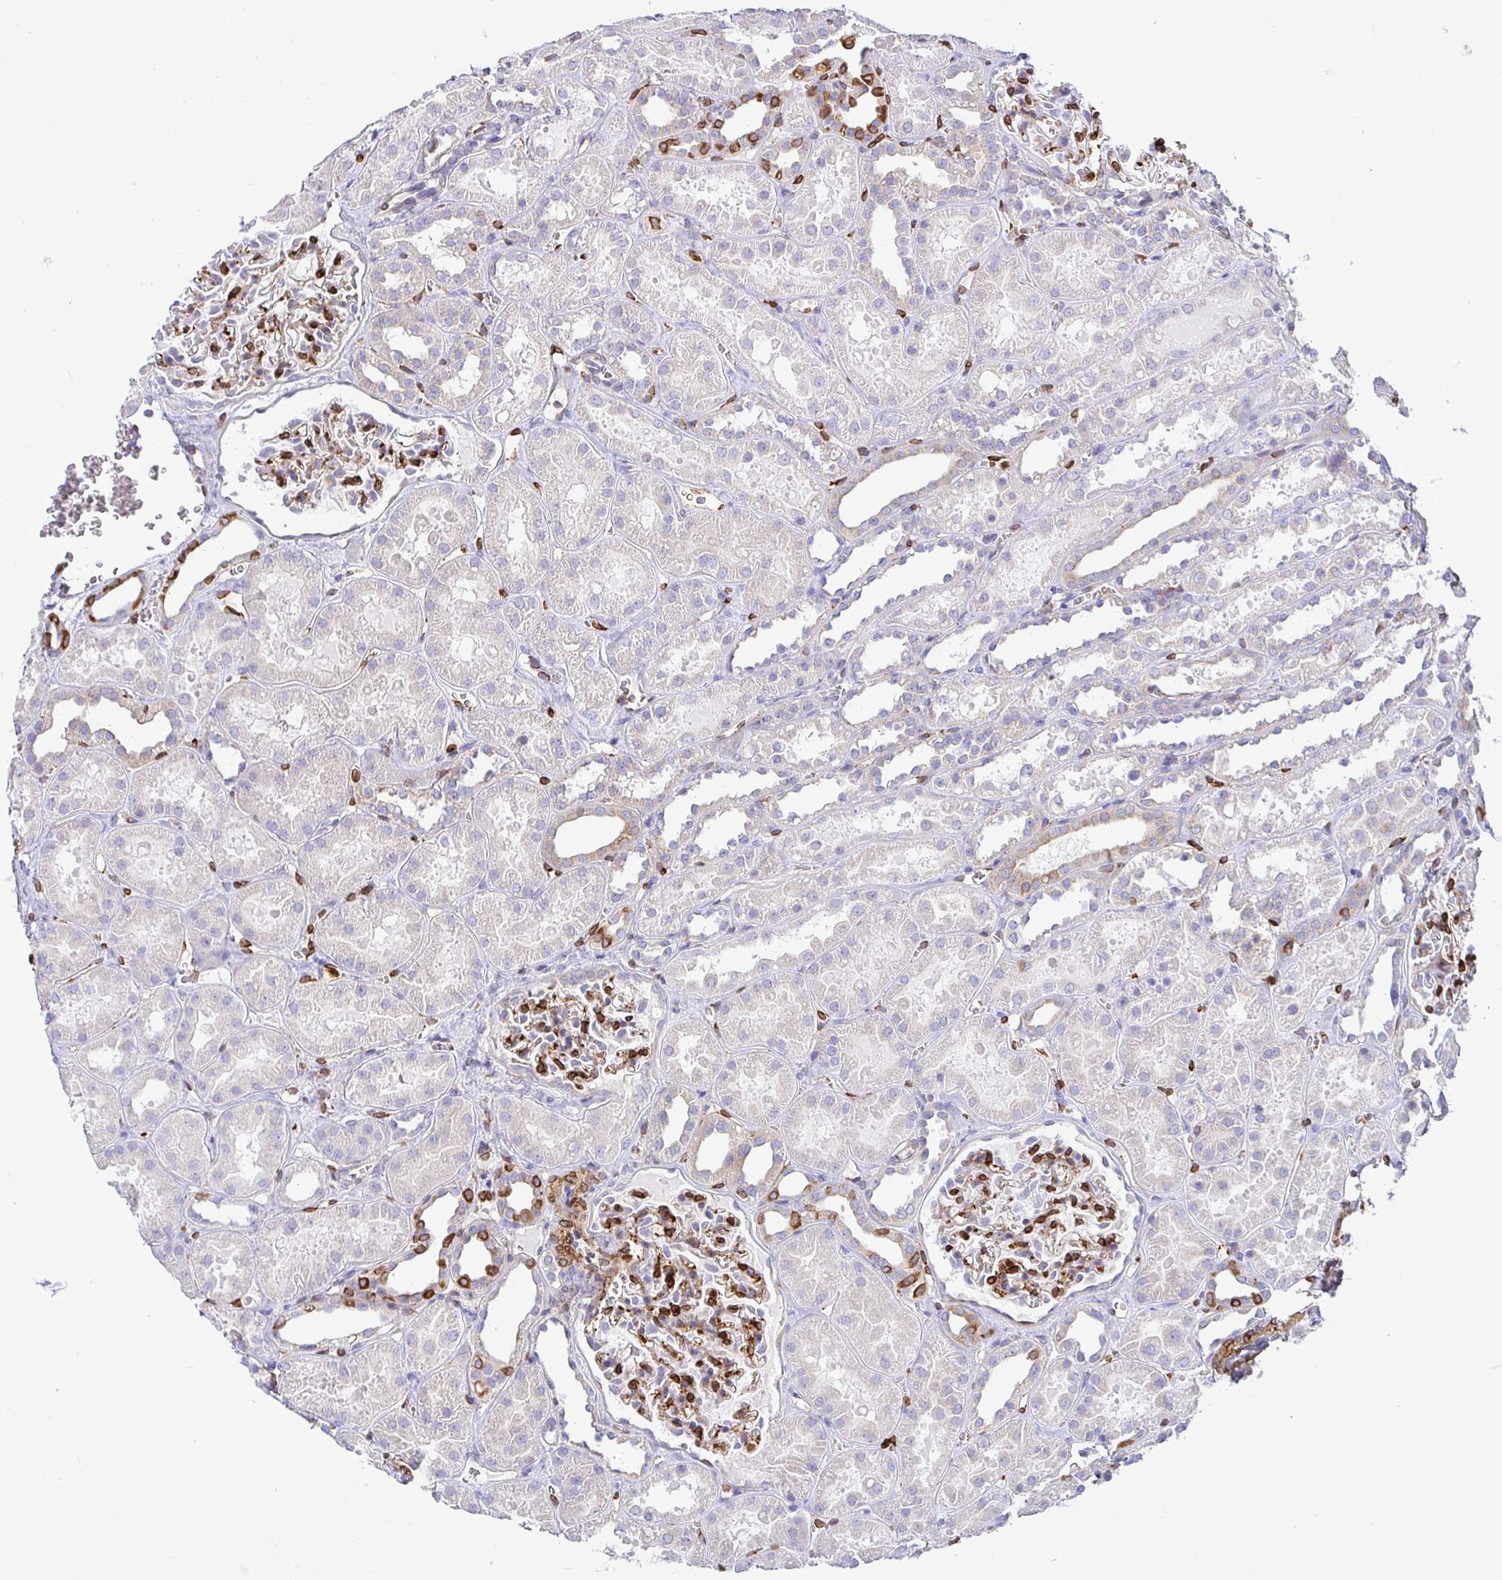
{"staining": {"intensity": "strong", "quantity": "25%-75%", "location": "cytoplasmic/membranous"}, "tissue": "kidney", "cell_type": "Cells in glomeruli", "image_type": "normal", "snomed": [{"axis": "morphology", "description": "Normal tissue, NOS"}, {"axis": "topography", "description": "Kidney"}], "caption": "Immunohistochemical staining of normal human kidney shows strong cytoplasmic/membranous protein expression in approximately 25%-75% of cells in glomeruli. The staining is performed using DAB brown chromogen to label protein expression. The nuclei are counter-stained blue using hematoxylin.", "gene": "TP53I11", "patient": {"sex": "female", "age": 41}}